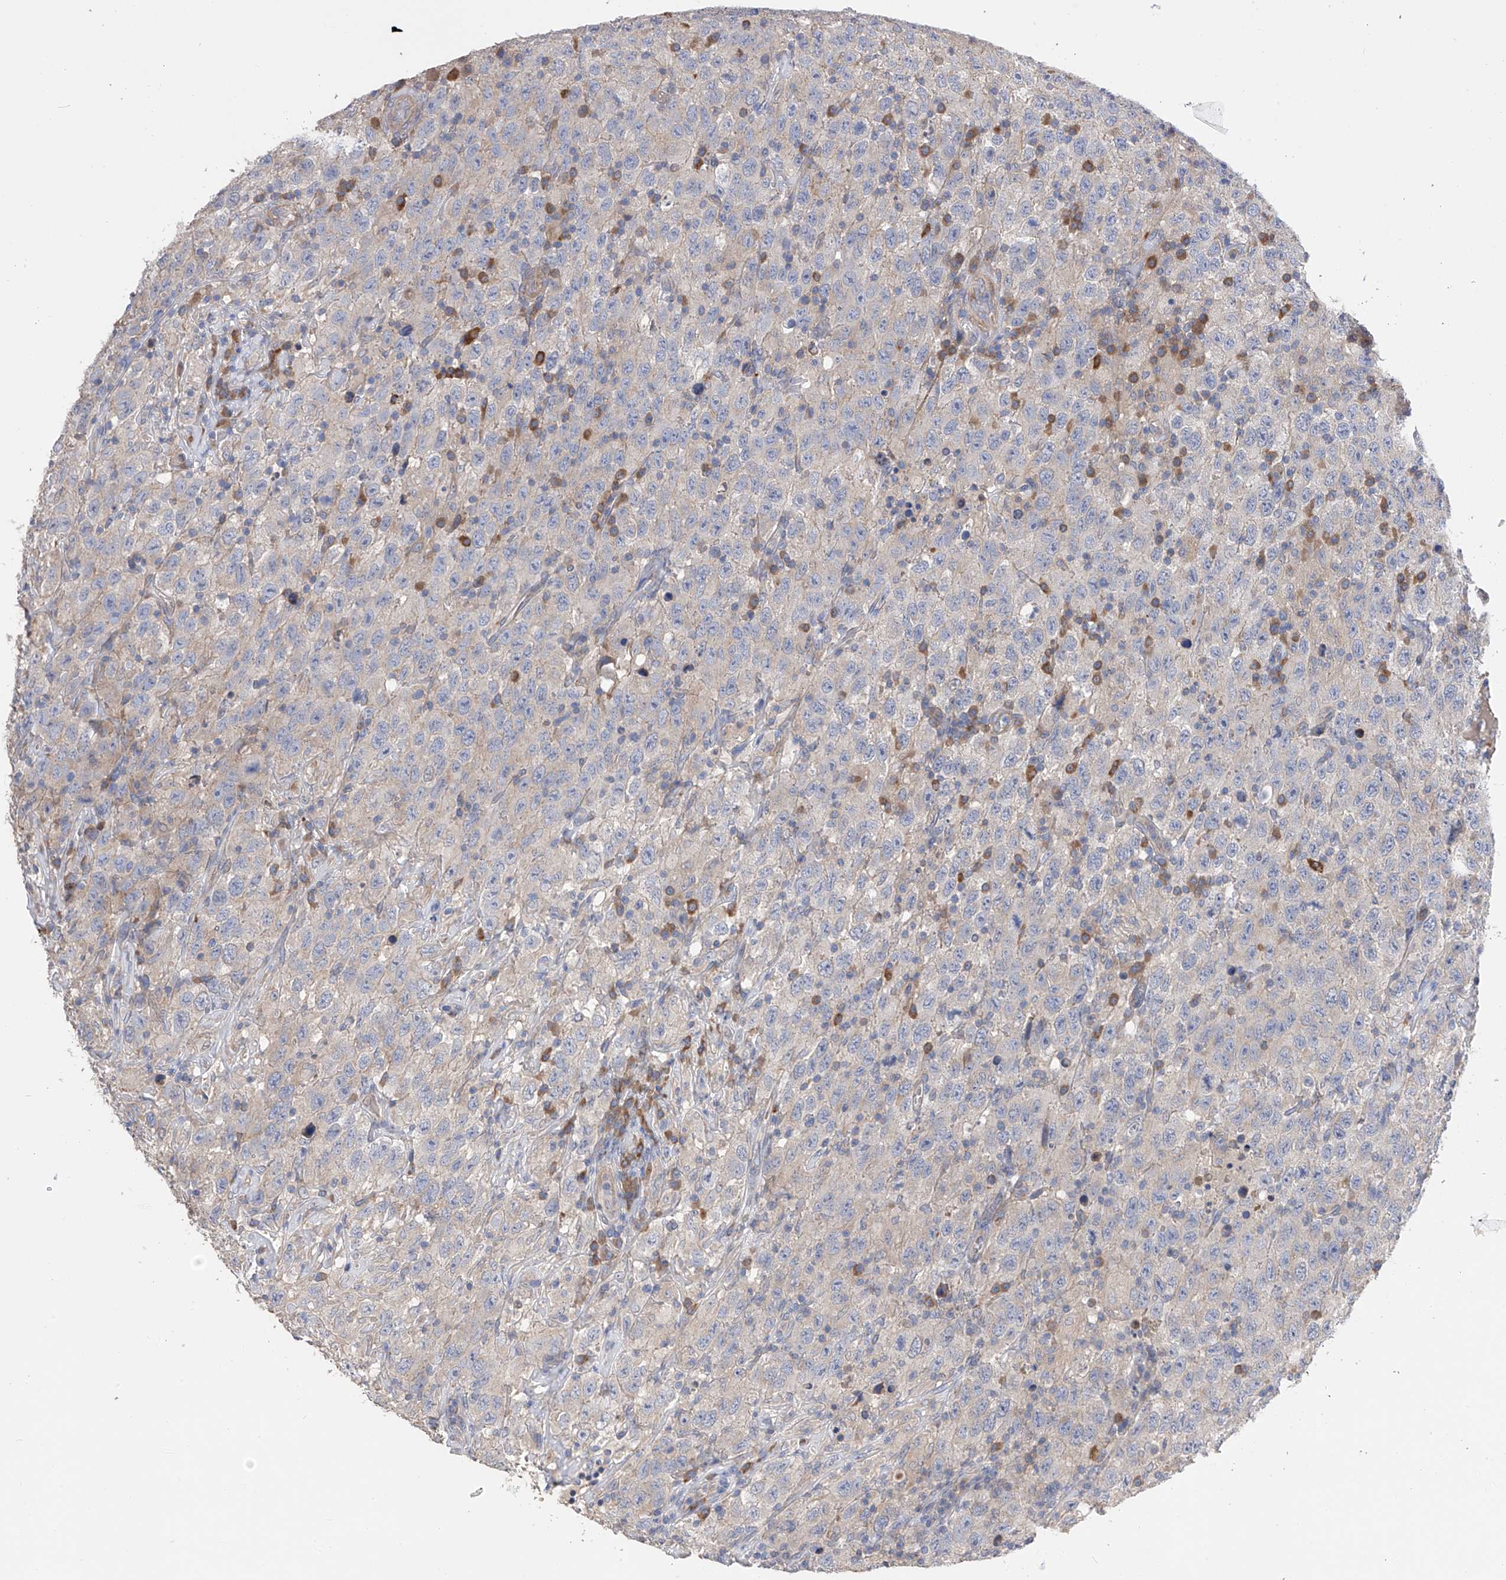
{"staining": {"intensity": "negative", "quantity": "none", "location": "none"}, "tissue": "testis cancer", "cell_type": "Tumor cells", "image_type": "cancer", "snomed": [{"axis": "morphology", "description": "Seminoma, NOS"}, {"axis": "topography", "description": "Testis"}], "caption": "This is an immunohistochemistry micrograph of testis seminoma. There is no positivity in tumor cells.", "gene": "NFATC4", "patient": {"sex": "male", "age": 65}}